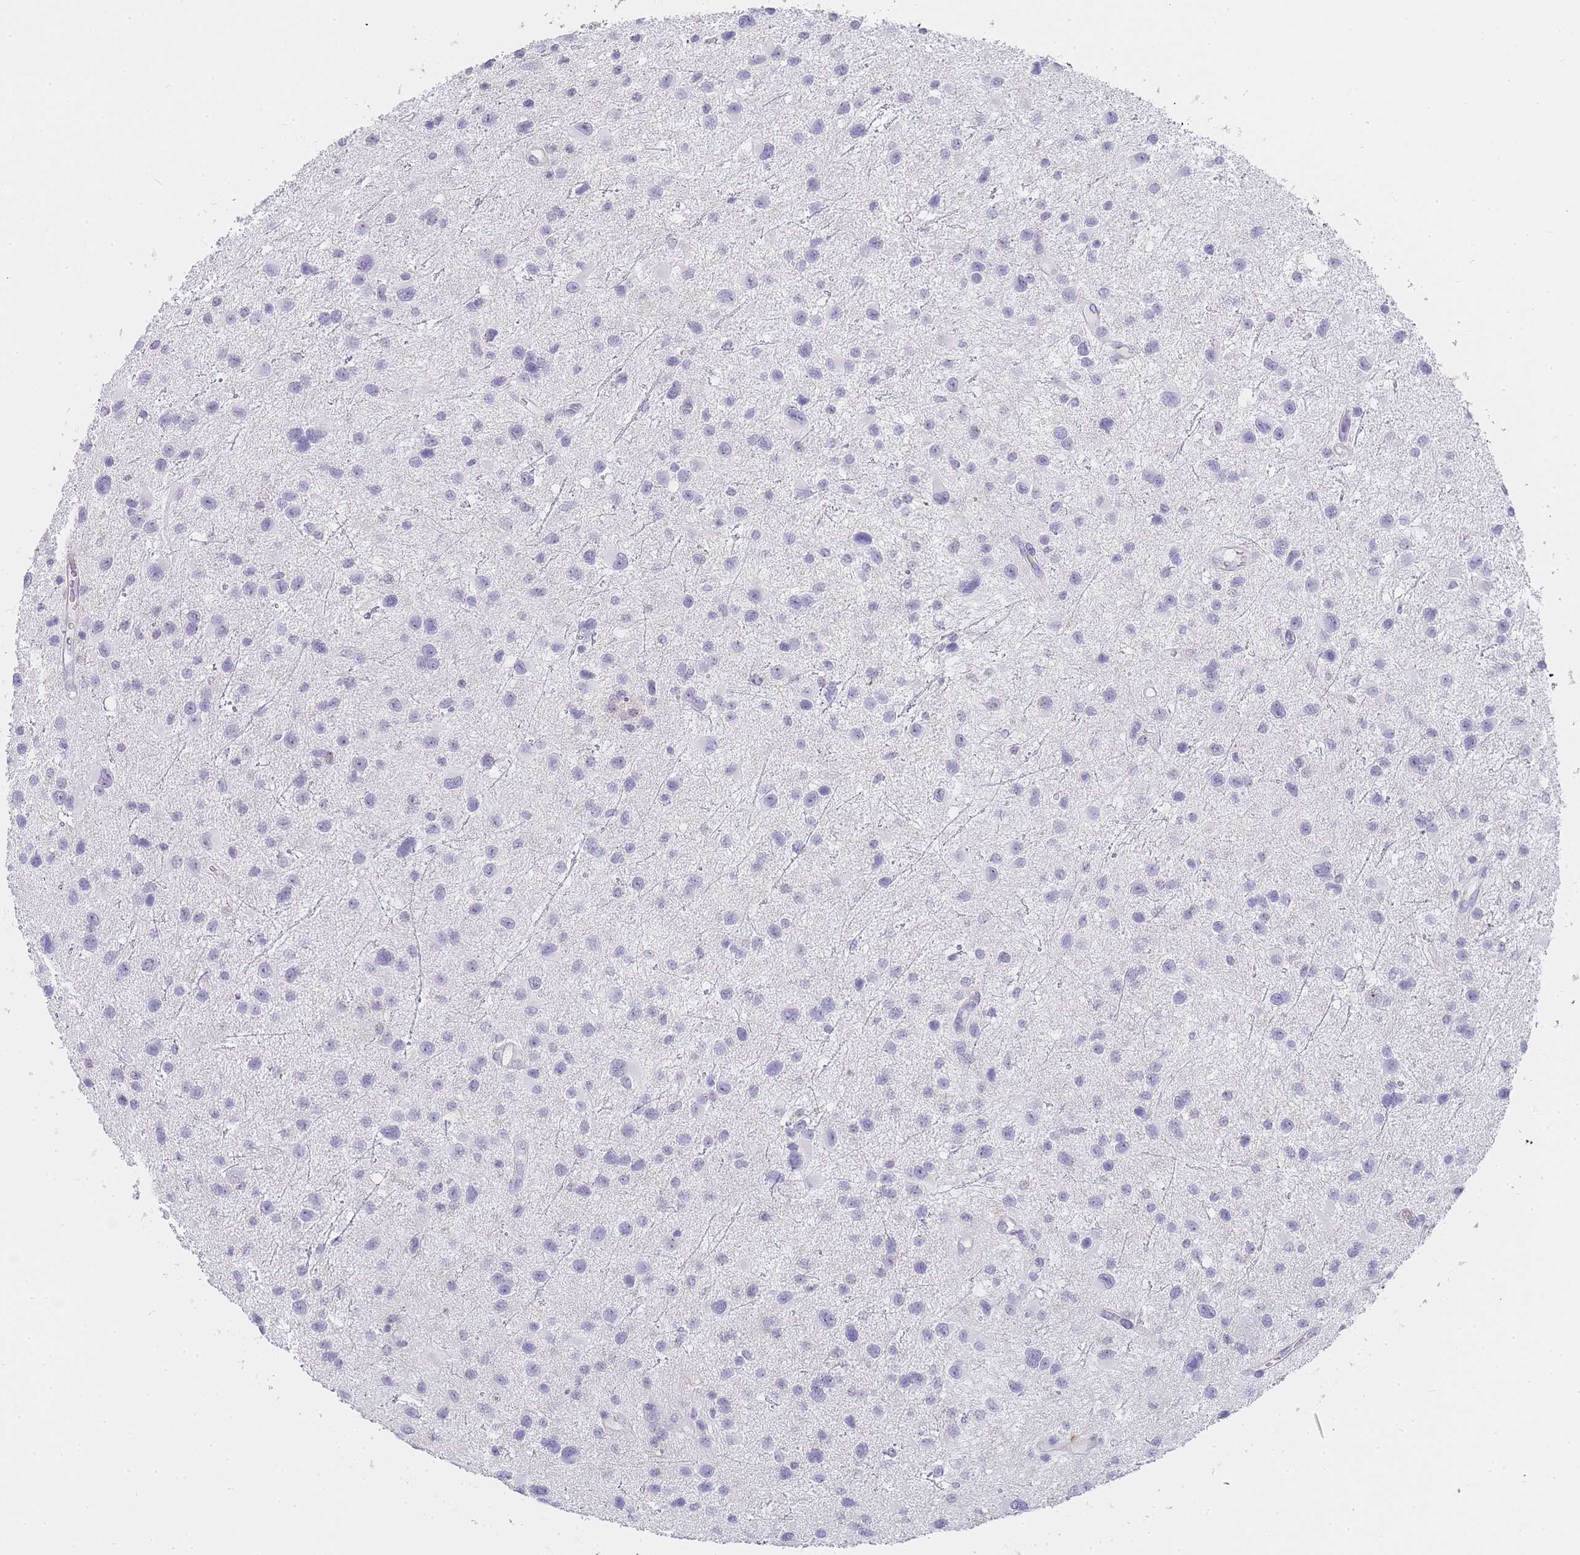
{"staining": {"intensity": "negative", "quantity": "none", "location": "none"}, "tissue": "glioma", "cell_type": "Tumor cells", "image_type": "cancer", "snomed": [{"axis": "morphology", "description": "Glioma, malignant, Low grade"}, {"axis": "topography", "description": "Brain"}], "caption": "The histopathology image shows no significant staining in tumor cells of glioma.", "gene": "NOP14", "patient": {"sex": "female", "age": 32}}